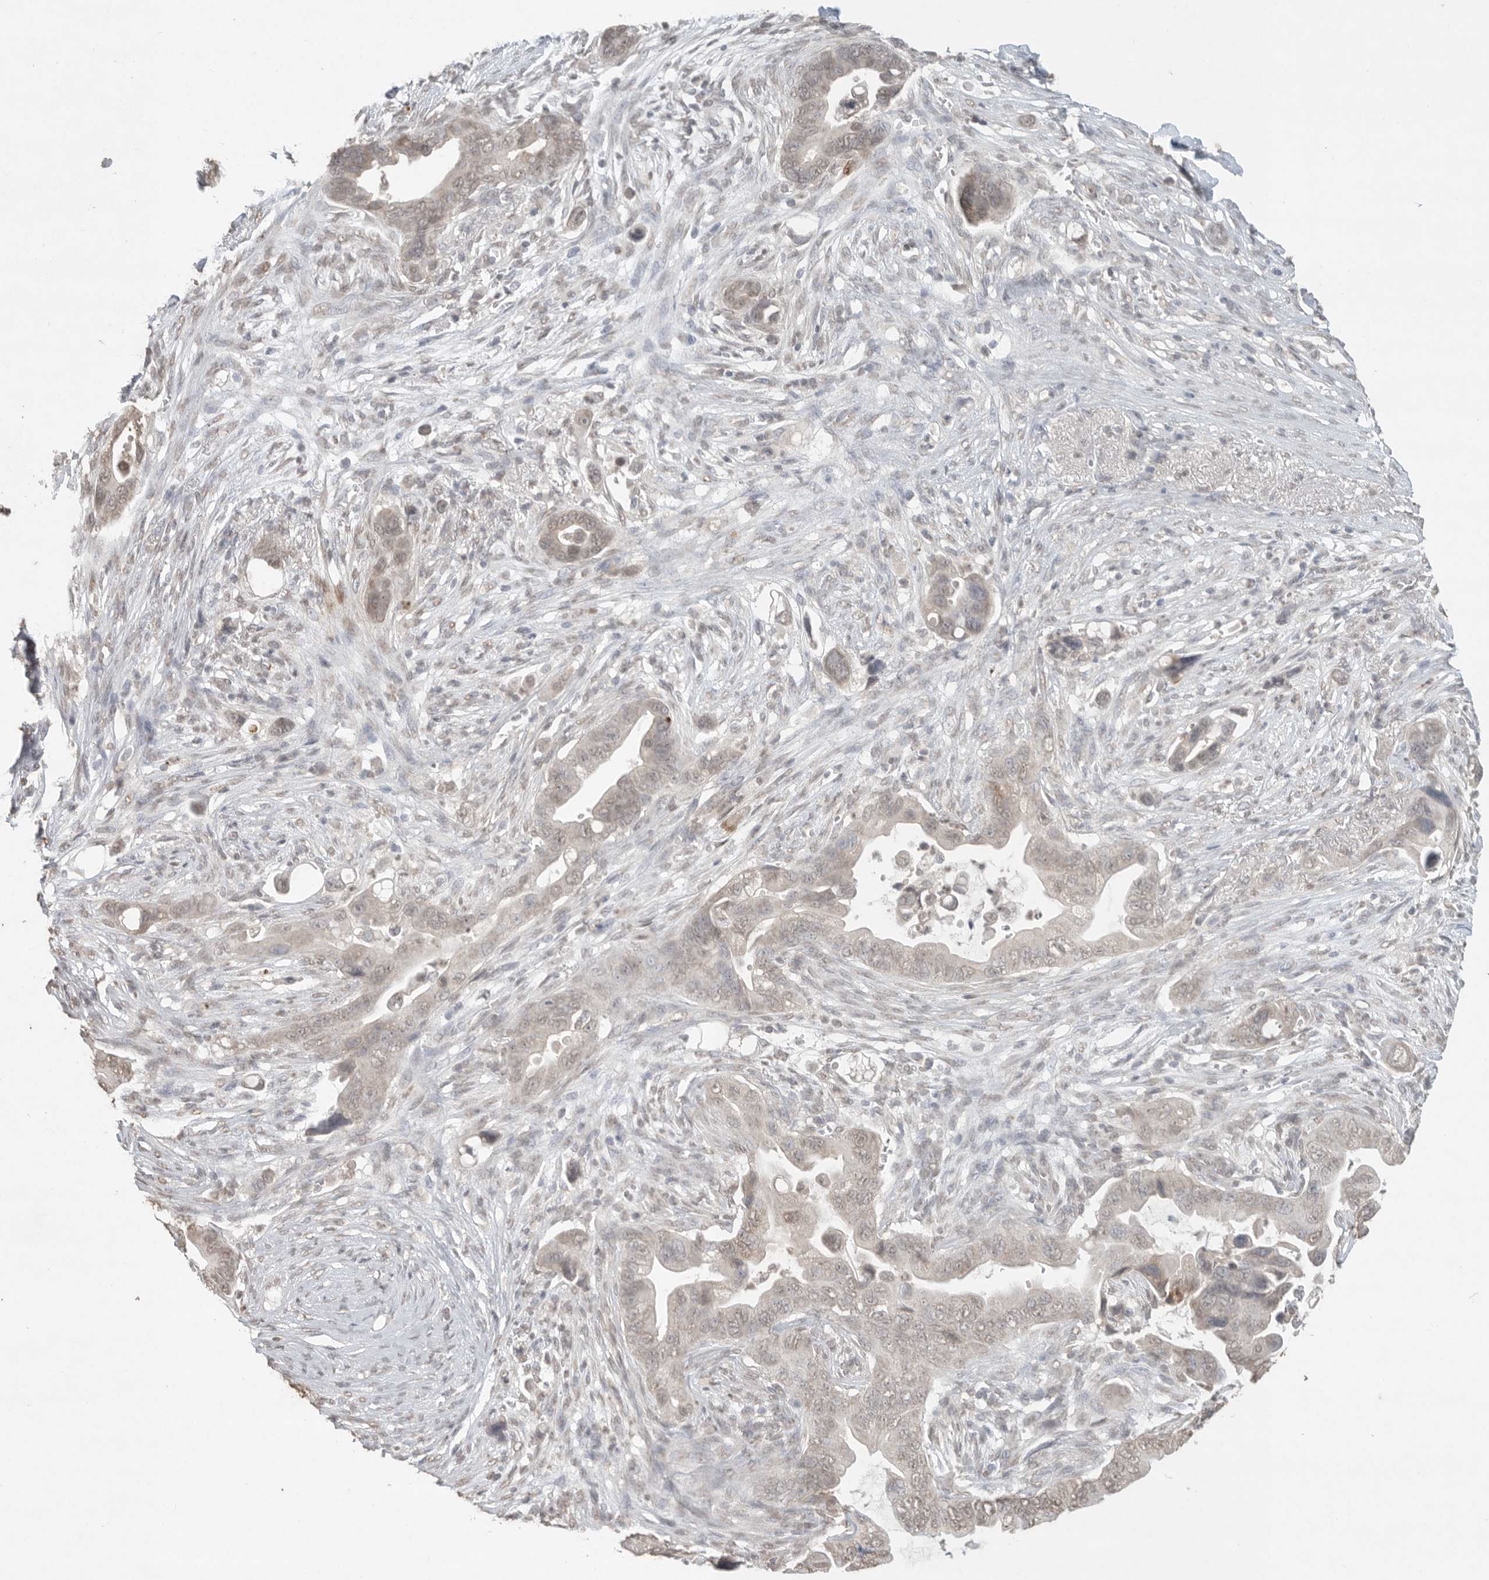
{"staining": {"intensity": "weak", "quantity": ">75%", "location": "cytoplasmic/membranous,nuclear"}, "tissue": "pancreatic cancer", "cell_type": "Tumor cells", "image_type": "cancer", "snomed": [{"axis": "morphology", "description": "Adenocarcinoma, NOS"}, {"axis": "topography", "description": "Pancreas"}], "caption": "Approximately >75% of tumor cells in human pancreatic adenocarcinoma display weak cytoplasmic/membranous and nuclear protein expression as visualized by brown immunohistochemical staining.", "gene": "KLK5", "patient": {"sex": "female", "age": 72}}